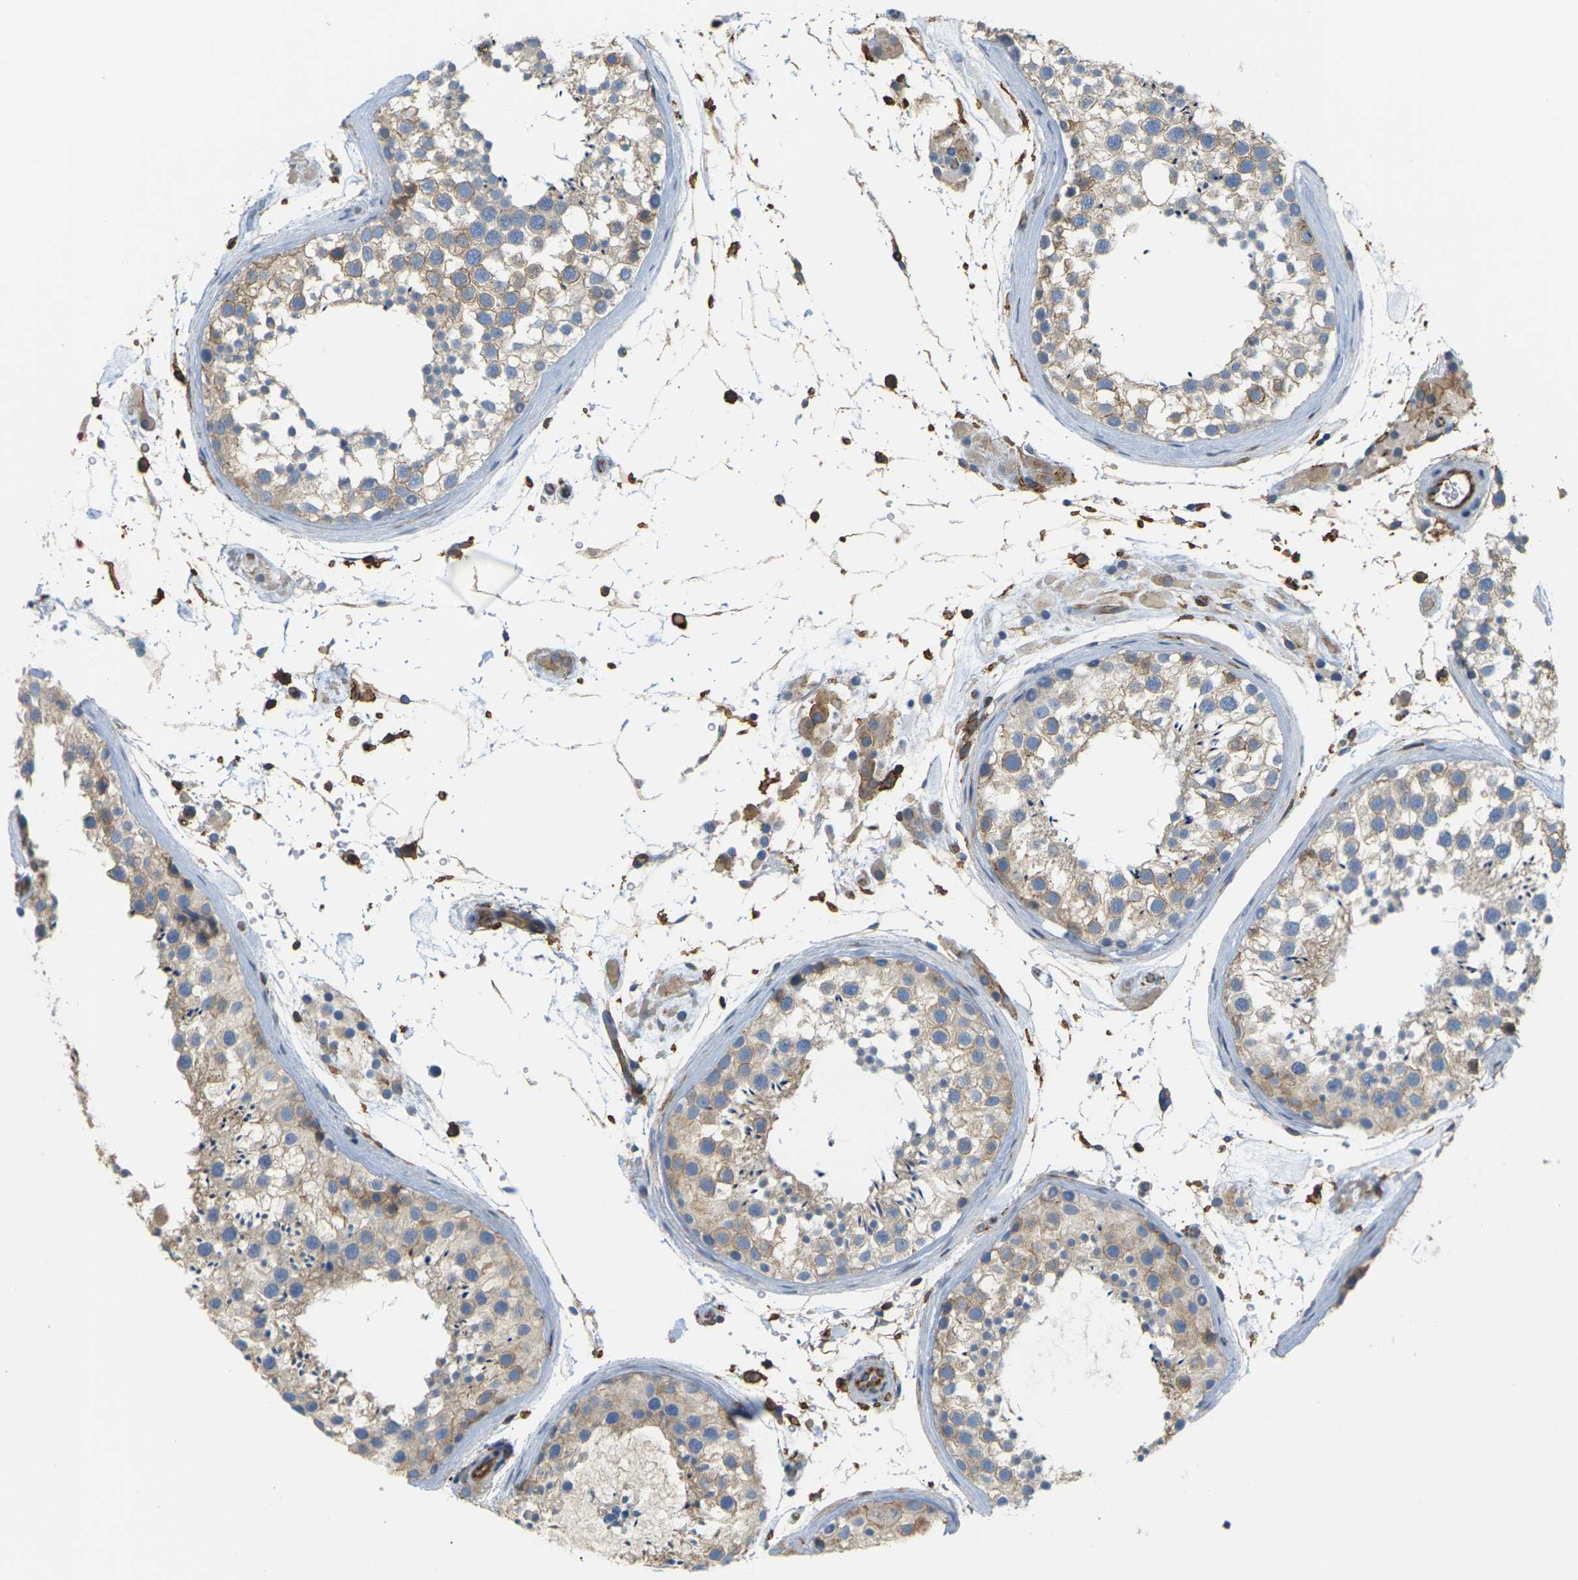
{"staining": {"intensity": "weak", "quantity": ">75%", "location": "cytoplasmic/membranous"}, "tissue": "testis", "cell_type": "Cells in seminiferous ducts", "image_type": "normal", "snomed": [{"axis": "morphology", "description": "Normal tissue, NOS"}, {"axis": "topography", "description": "Testis"}], "caption": "Protein staining exhibits weak cytoplasmic/membranous expression in about >75% of cells in seminiferous ducts in benign testis. Nuclei are stained in blue.", "gene": "IQGAP1", "patient": {"sex": "male", "age": 46}}